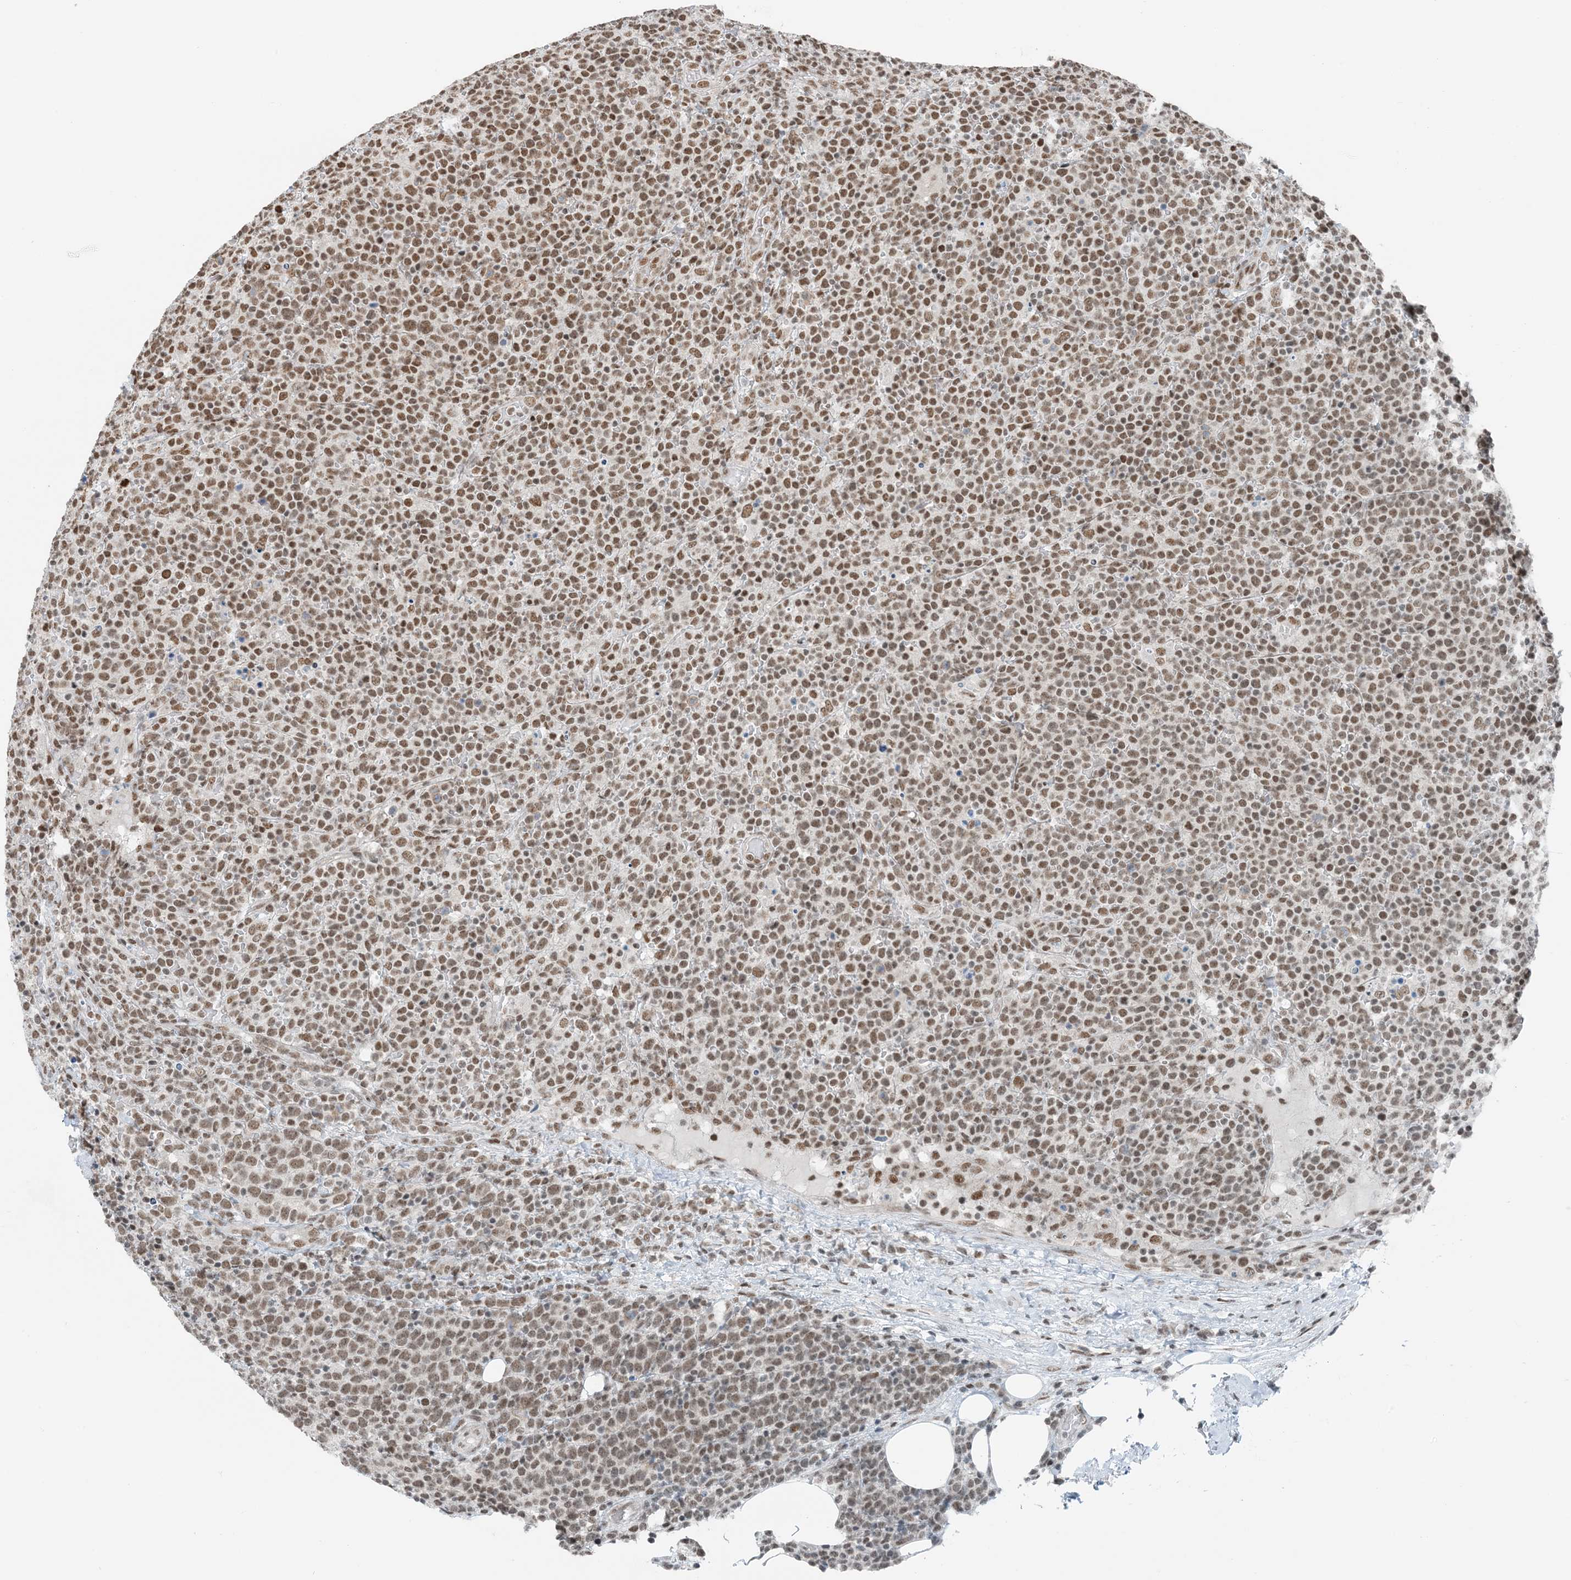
{"staining": {"intensity": "moderate", "quantity": ">75%", "location": "nuclear"}, "tissue": "lymphoma", "cell_type": "Tumor cells", "image_type": "cancer", "snomed": [{"axis": "morphology", "description": "Malignant lymphoma, non-Hodgkin's type, High grade"}, {"axis": "topography", "description": "Lymph node"}], "caption": "The micrograph shows a brown stain indicating the presence of a protein in the nuclear of tumor cells in lymphoma.", "gene": "ZNF500", "patient": {"sex": "male", "age": 61}}